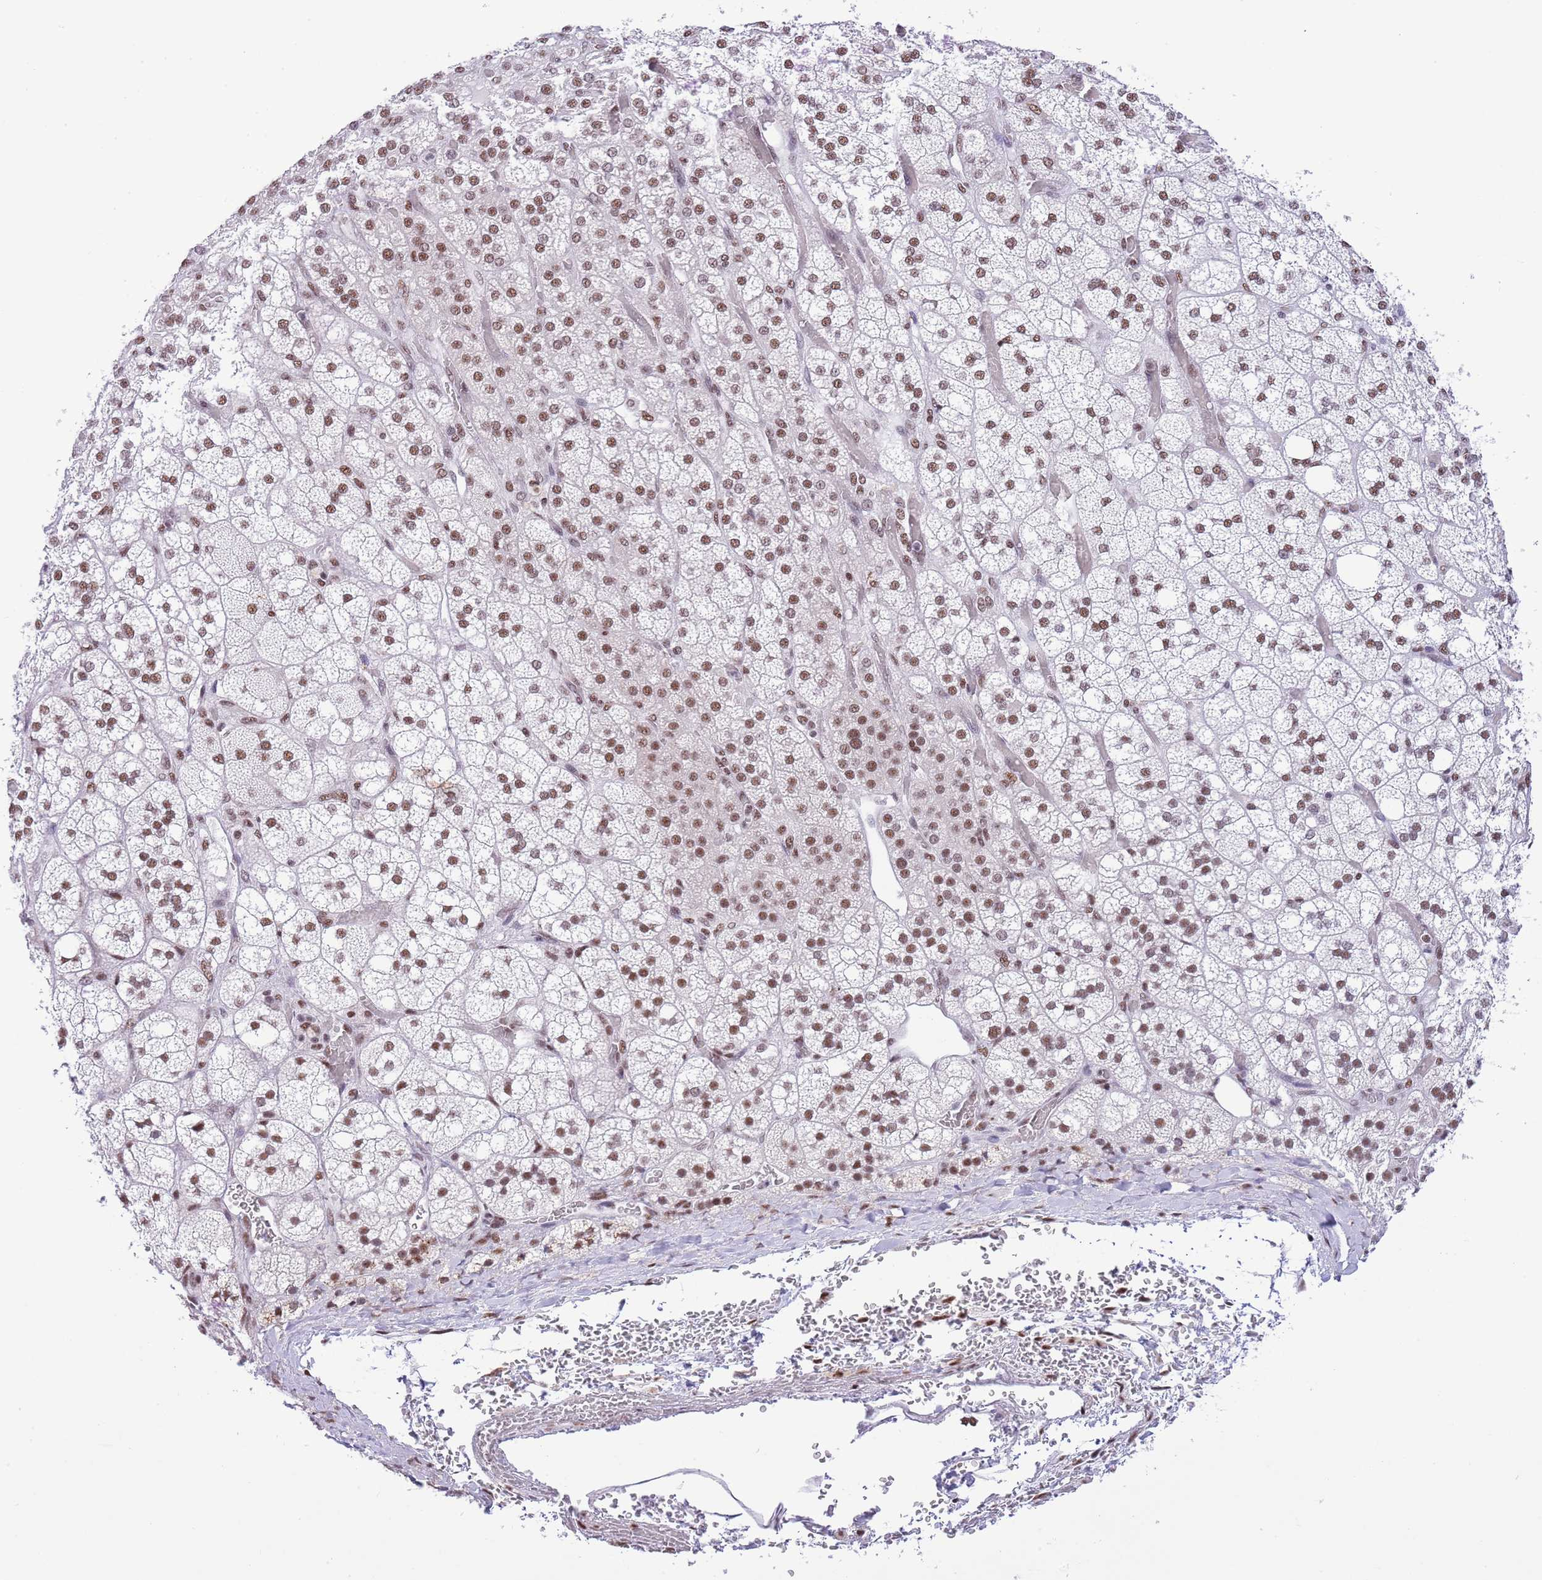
{"staining": {"intensity": "moderate", "quantity": ">75%", "location": "nuclear"}, "tissue": "adrenal gland", "cell_type": "Glandular cells", "image_type": "normal", "snomed": [{"axis": "morphology", "description": "Normal tissue, NOS"}, {"axis": "topography", "description": "Adrenal gland"}], "caption": "Immunohistochemistry of benign adrenal gland demonstrates medium levels of moderate nuclear expression in approximately >75% of glandular cells.", "gene": "SF3A2", "patient": {"sex": "male", "age": 61}}